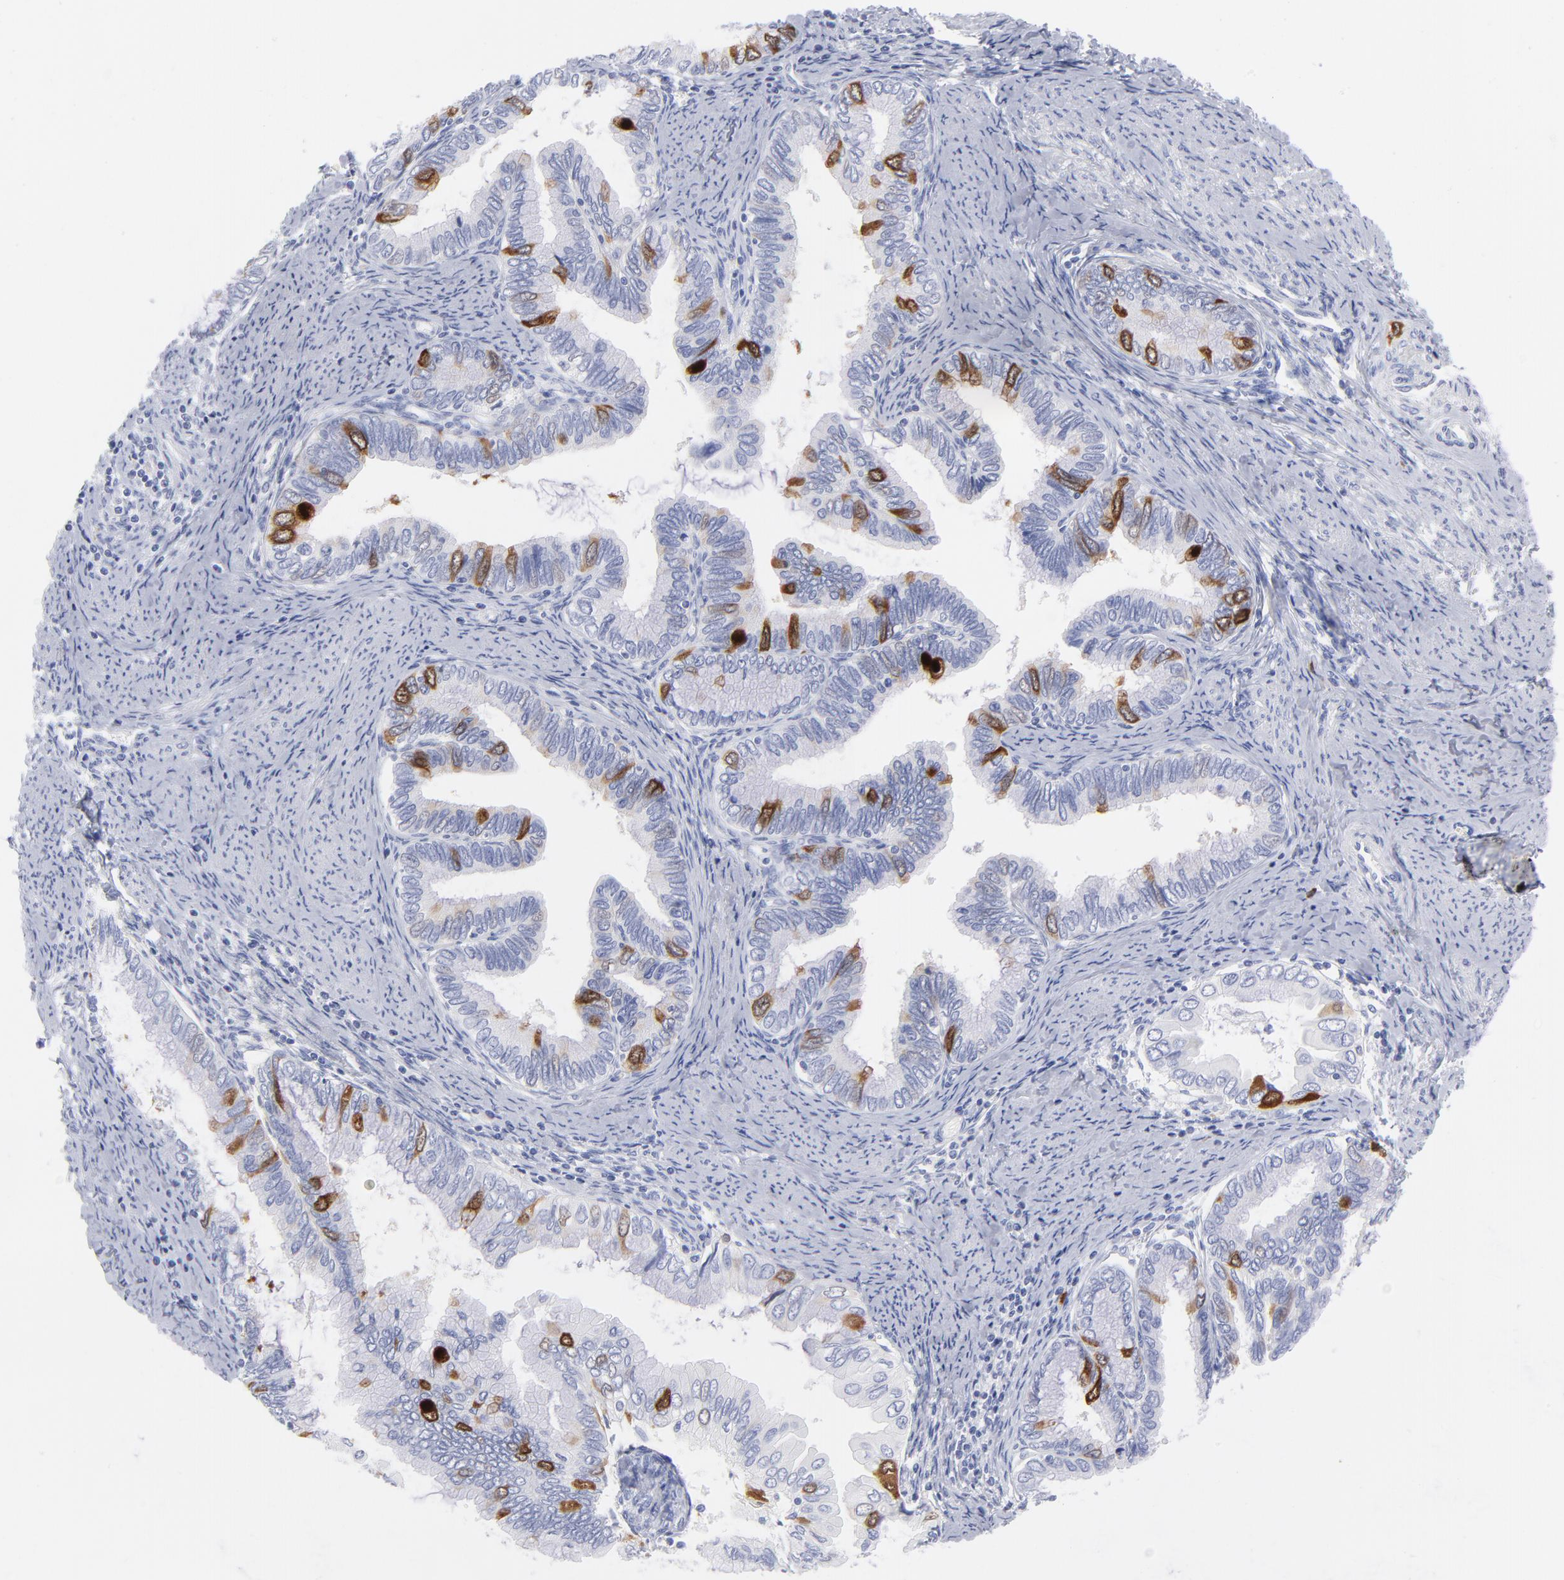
{"staining": {"intensity": "strong", "quantity": "<25%", "location": "cytoplasmic/membranous"}, "tissue": "cervical cancer", "cell_type": "Tumor cells", "image_type": "cancer", "snomed": [{"axis": "morphology", "description": "Adenocarcinoma, NOS"}, {"axis": "topography", "description": "Cervix"}], "caption": "Human cervical cancer (adenocarcinoma) stained with a protein marker reveals strong staining in tumor cells.", "gene": "CCNB1", "patient": {"sex": "female", "age": 49}}